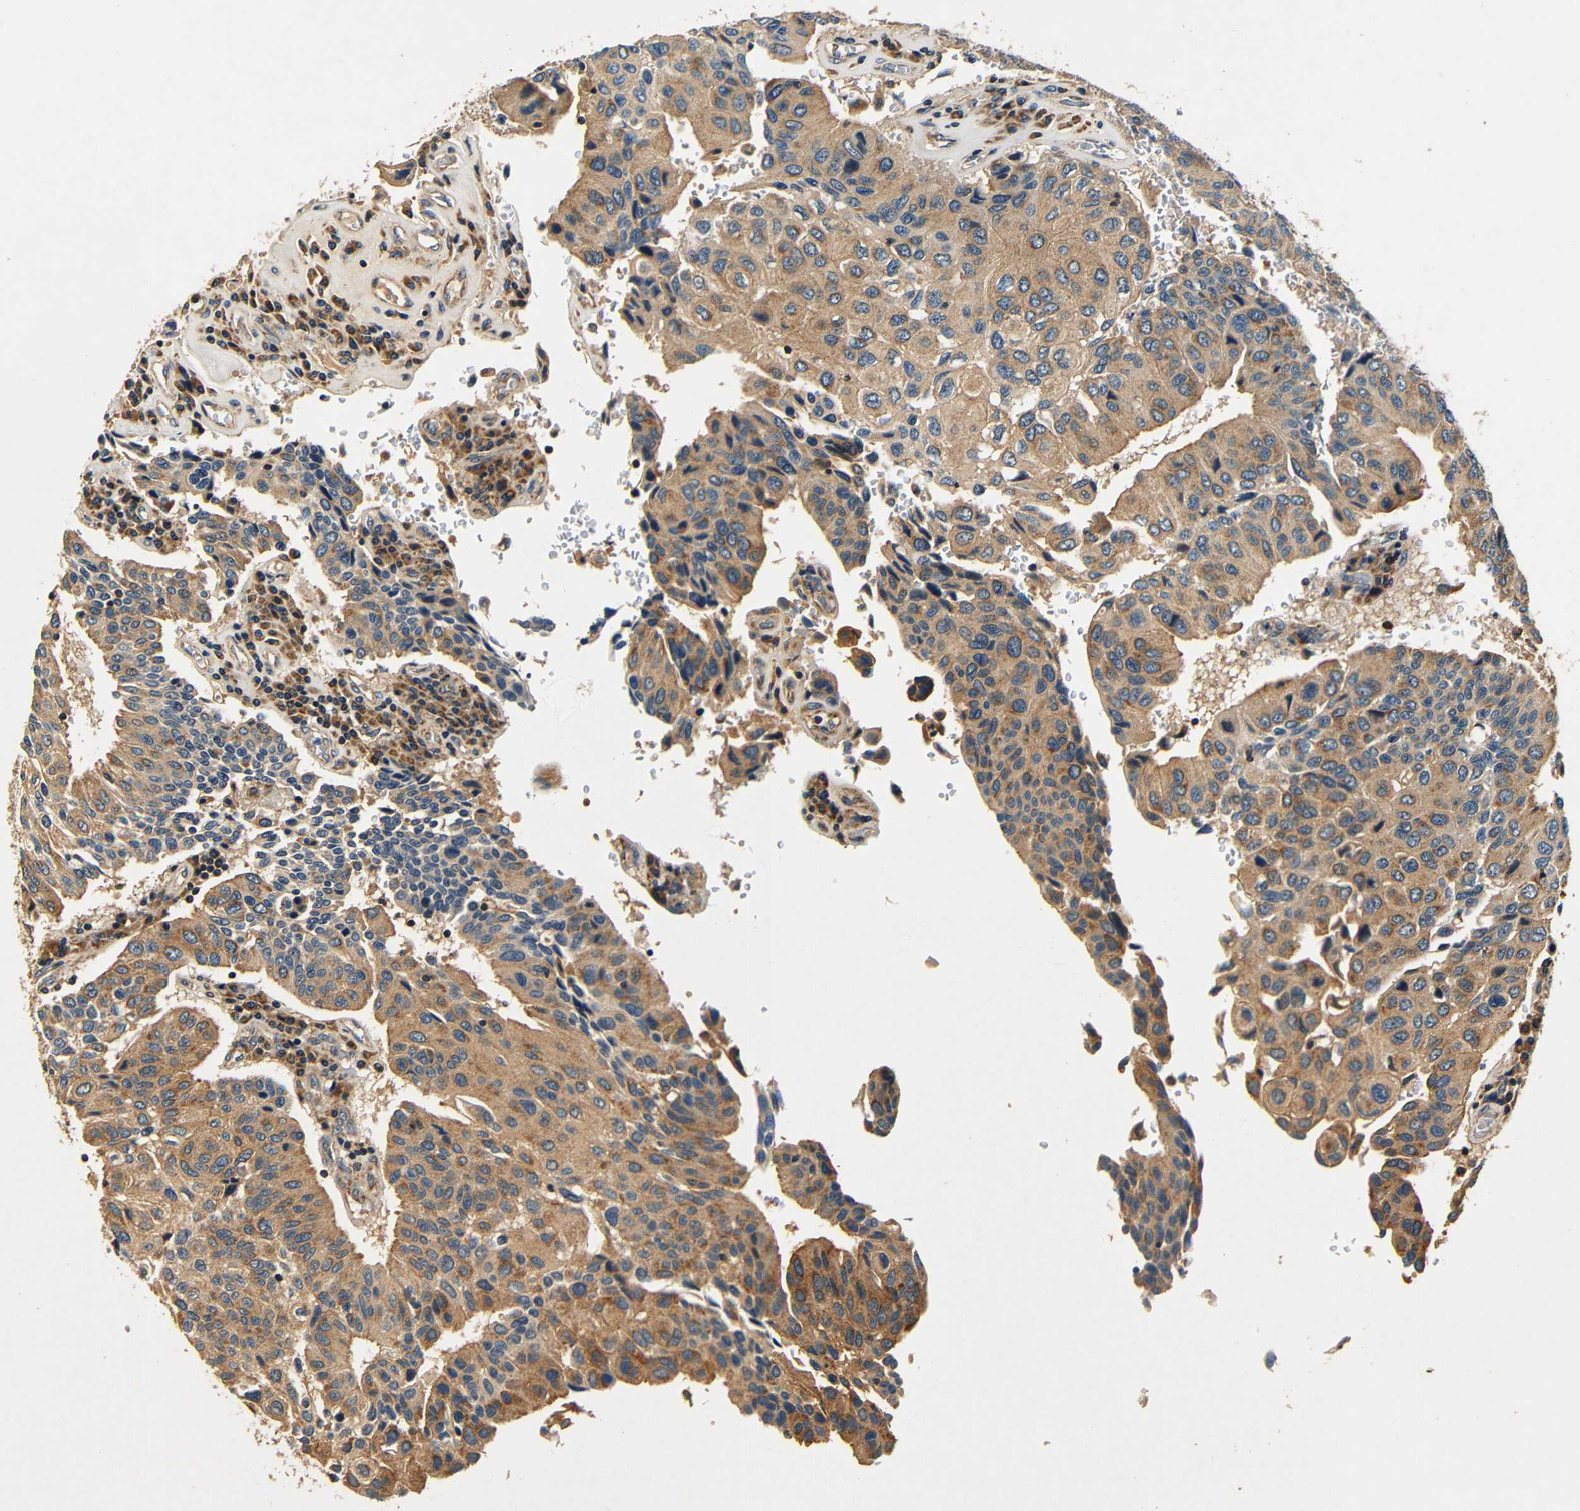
{"staining": {"intensity": "moderate", "quantity": ">75%", "location": "cytoplasmic/membranous"}, "tissue": "urothelial cancer", "cell_type": "Tumor cells", "image_type": "cancer", "snomed": [{"axis": "morphology", "description": "Urothelial carcinoma, High grade"}, {"axis": "topography", "description": "Urinary bladder"}], "caption": "This is an image of immunohistochemistry (IHC) staining of urothelial carcinoma (high-grade), which shows moderate staining in the cytoplasmic/membranous of tumor cells.", "gene": "MTX1", "patient": {"sex": "male", "age": 66}}